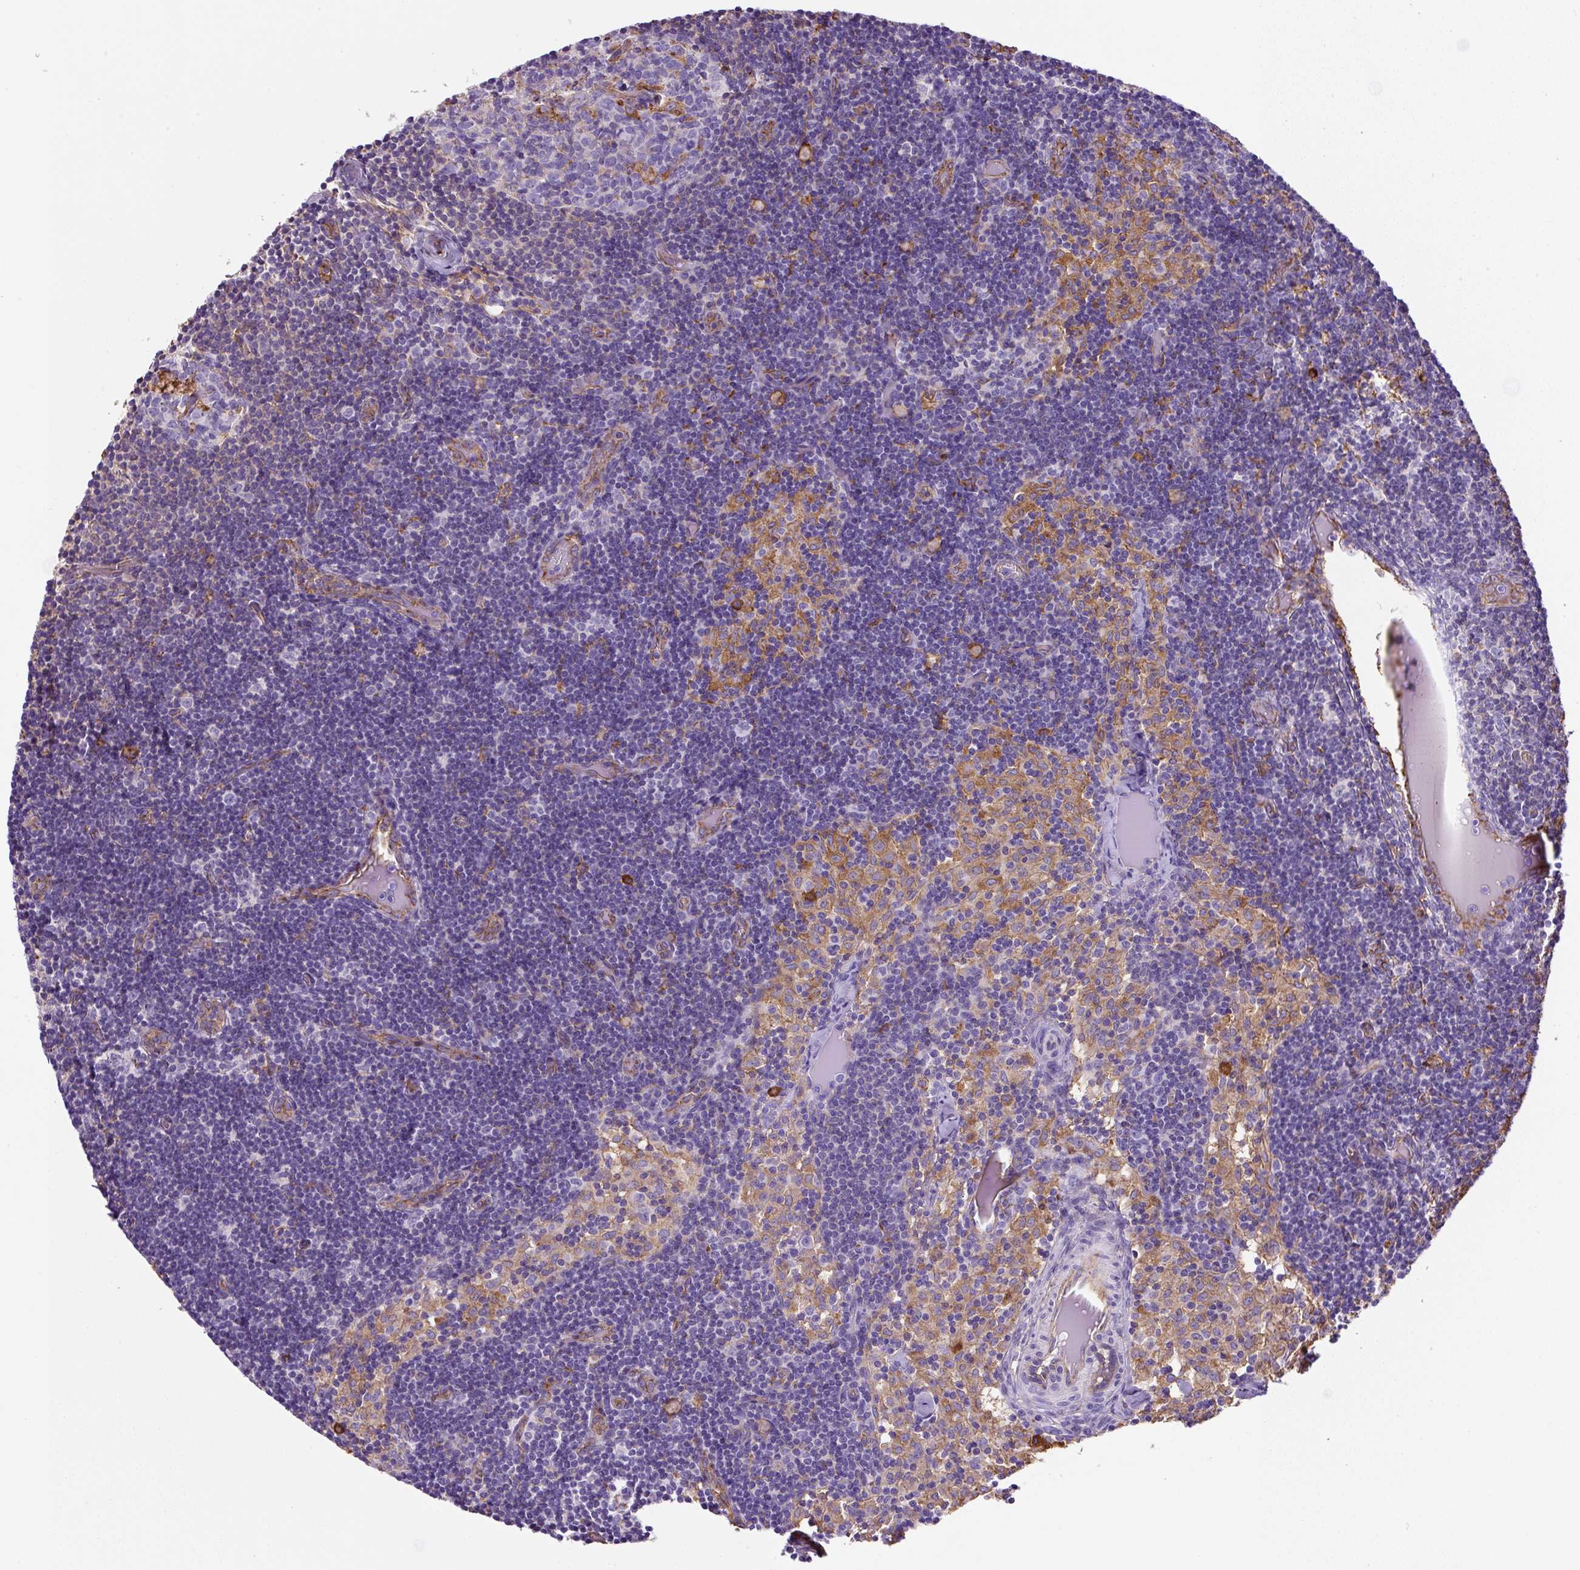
{"staining": {"intensity": "moderate", "quantity": "<25%", "location": "cytoplasmic/membranous"}, "tissue": "lymph node", "cell_type": "Germinal center cells", "image_type": "normal", "snomed": [{"axis": "morphology", "description": "Normal tissue, NOS"}, {"axis": "topography", "description": "Lymph node"}], "caption": "Immunohistochemical staining of normal lymph node reveals low levels of moderate cytoplasmic/membranous staining in approximately <25% of germinal center cells.", "gene": "MAGEB5", "patient": {"sex": "female", "age": 31}}